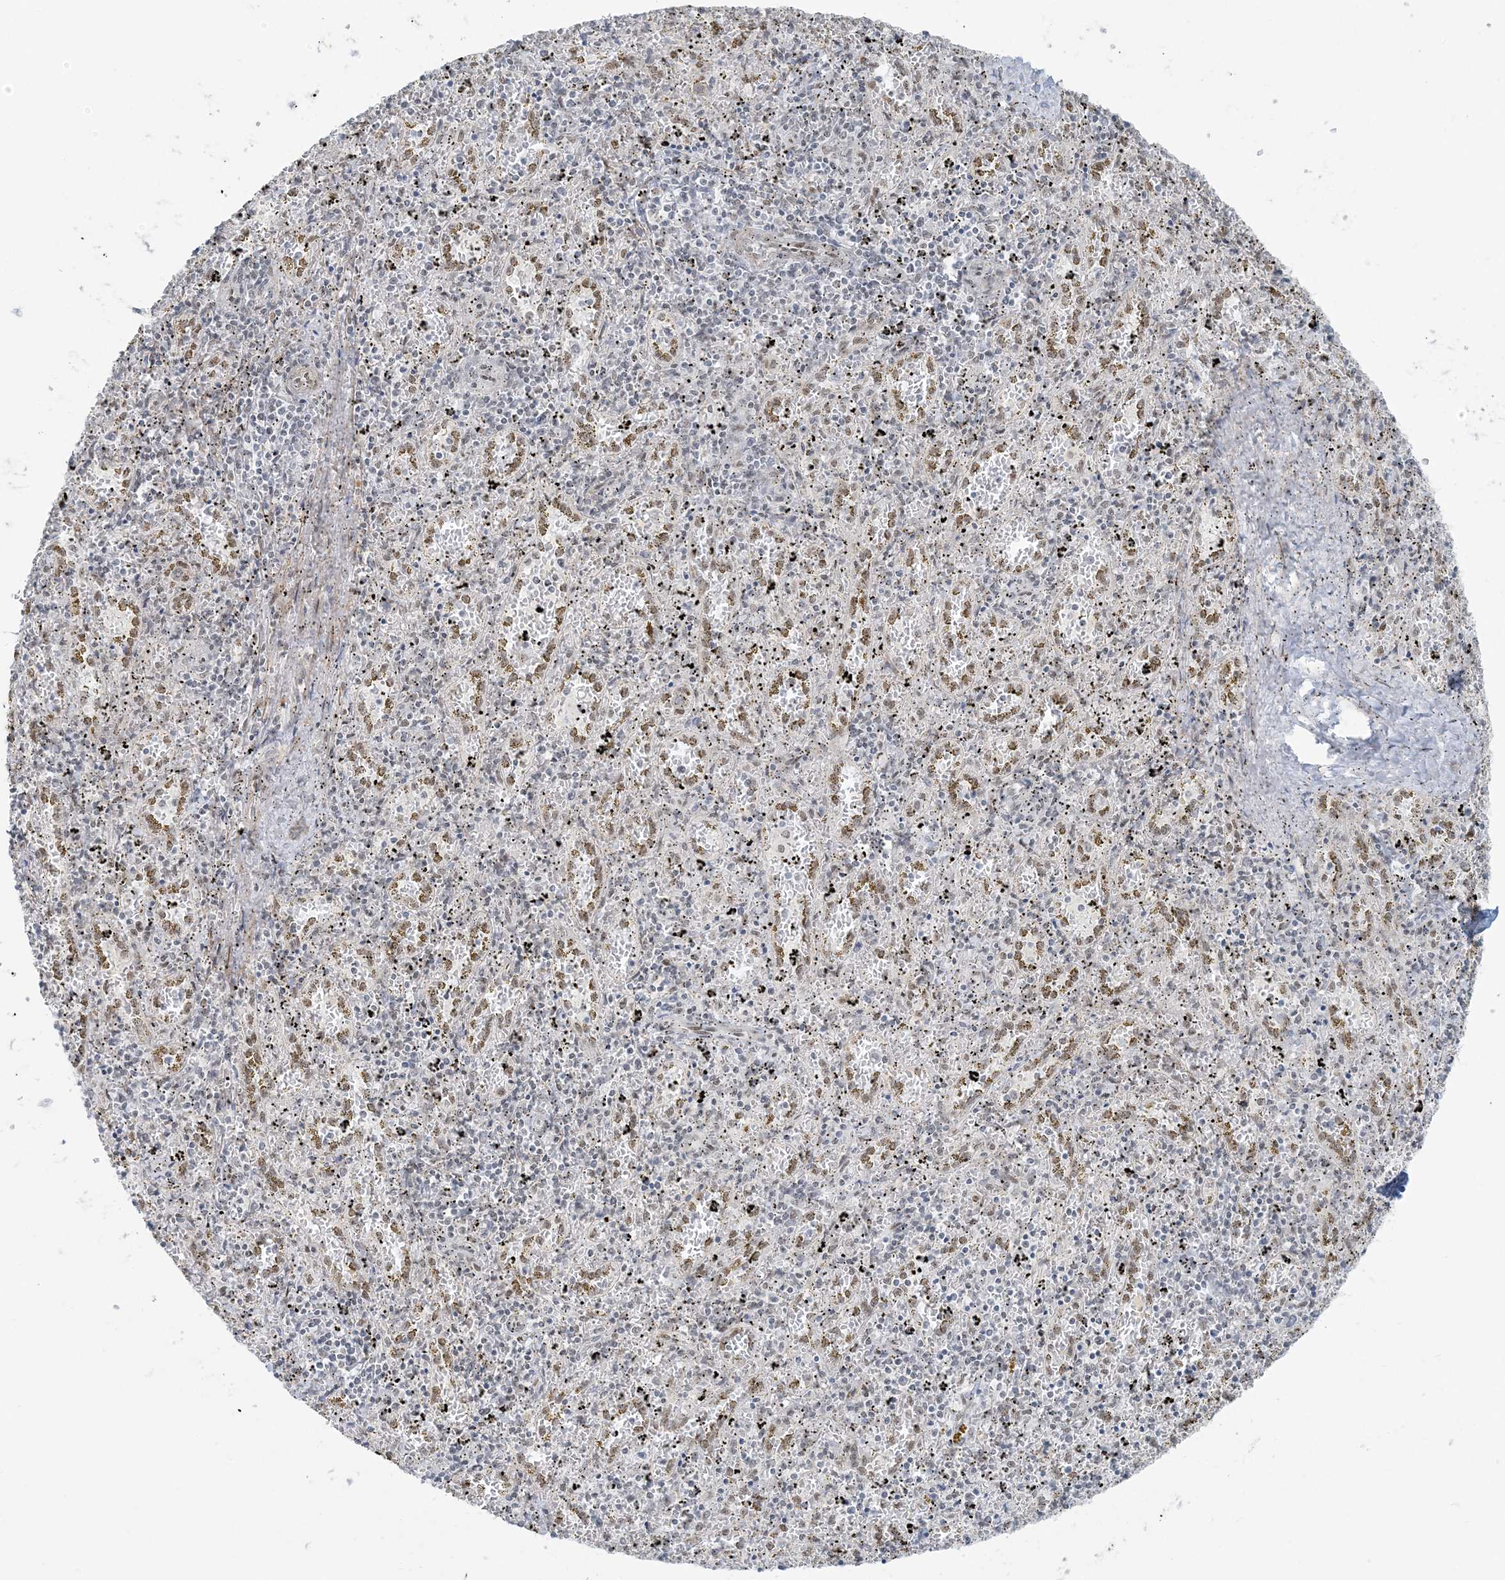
{"staining": {"intensity": "weak", "quantity": "25%-75%", "location": "nuclear"}, "tissue": "spleen", "cell_type": "Cells in red pulp", "image_type": "normal", "snomed": [{"axis": "morphology", "description": "Normal tissue, NOS"}, {"axis": "topography", "description": "Spleen"}], "caption": "Protein staining of unremarkable spleen demonstrates weak nuclear positivity in approximately 25%-75% of cells in red pulp. (Stains: DAB (3,3'-diaminobenzidine) in brown, nuclei in blue, Microscopy: brightfield microscopy at high magnification).", "gene": "ZNF787", "patient": {"sex": "male", "age": 11}}